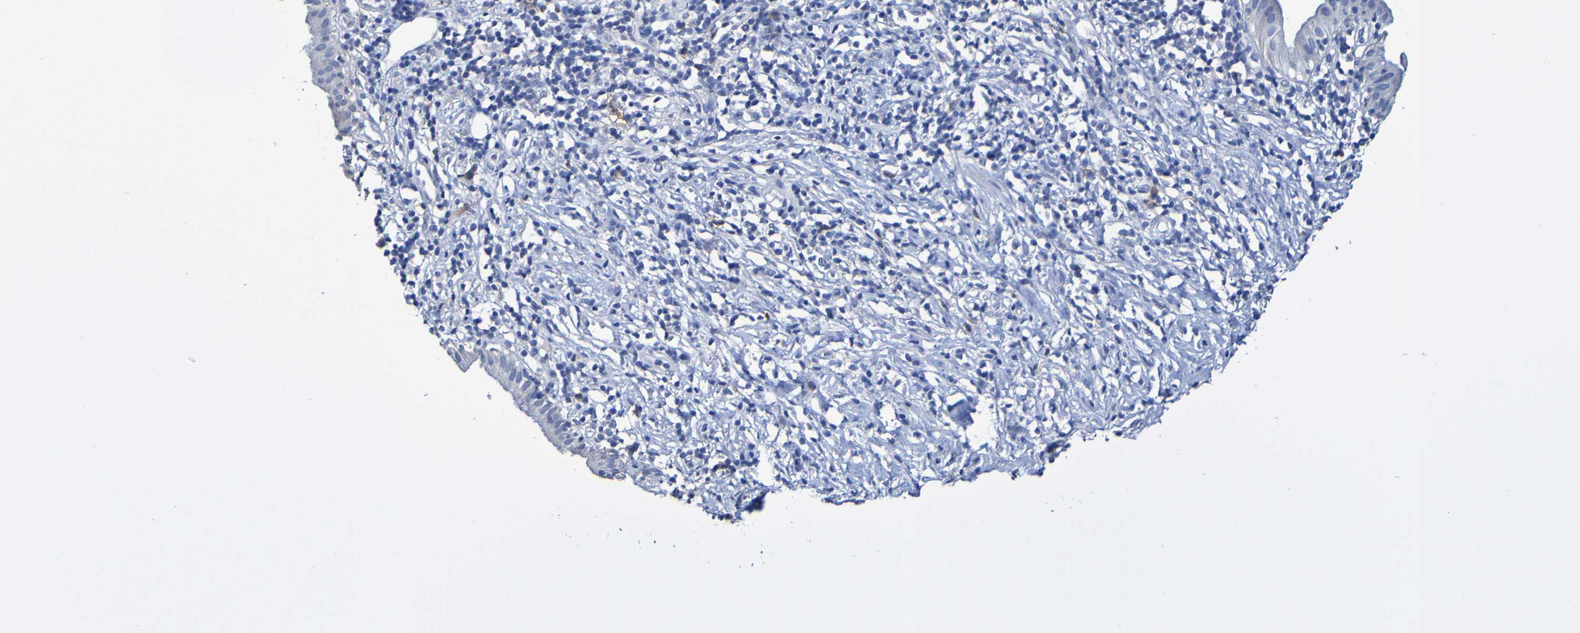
{"staining": {"intensity": "moderate", "quantity": "<25%", "location": "cytoplasmic/membranous"}, "tissue": "pancreatic cancer", "cell_type": "Tumor cells", "image_type": "cancer", "snomed": [{"axis": "morphology", "description": "Adenocarcinoma, NOS"}, {"axis": "morphology", "description": "Adenocarcinoma, metastatic, NOS"}, {"axis": "topography", "description": "Lymph node"}, {"axis": "topography", "description": "Pancreas"}, {"axis": "topography", "description": "Duodenum"}], "caption": "High-power microscopy captured an IHC photomicrograph of pancreatic cancer (metastatic adenocarcinoma), revealing moderate cytoplasmic/membranous positivity in approximately <25% of tumor cells.", "gene": "SLC3A2", "patient": {"sex": "female", "age": 64}}